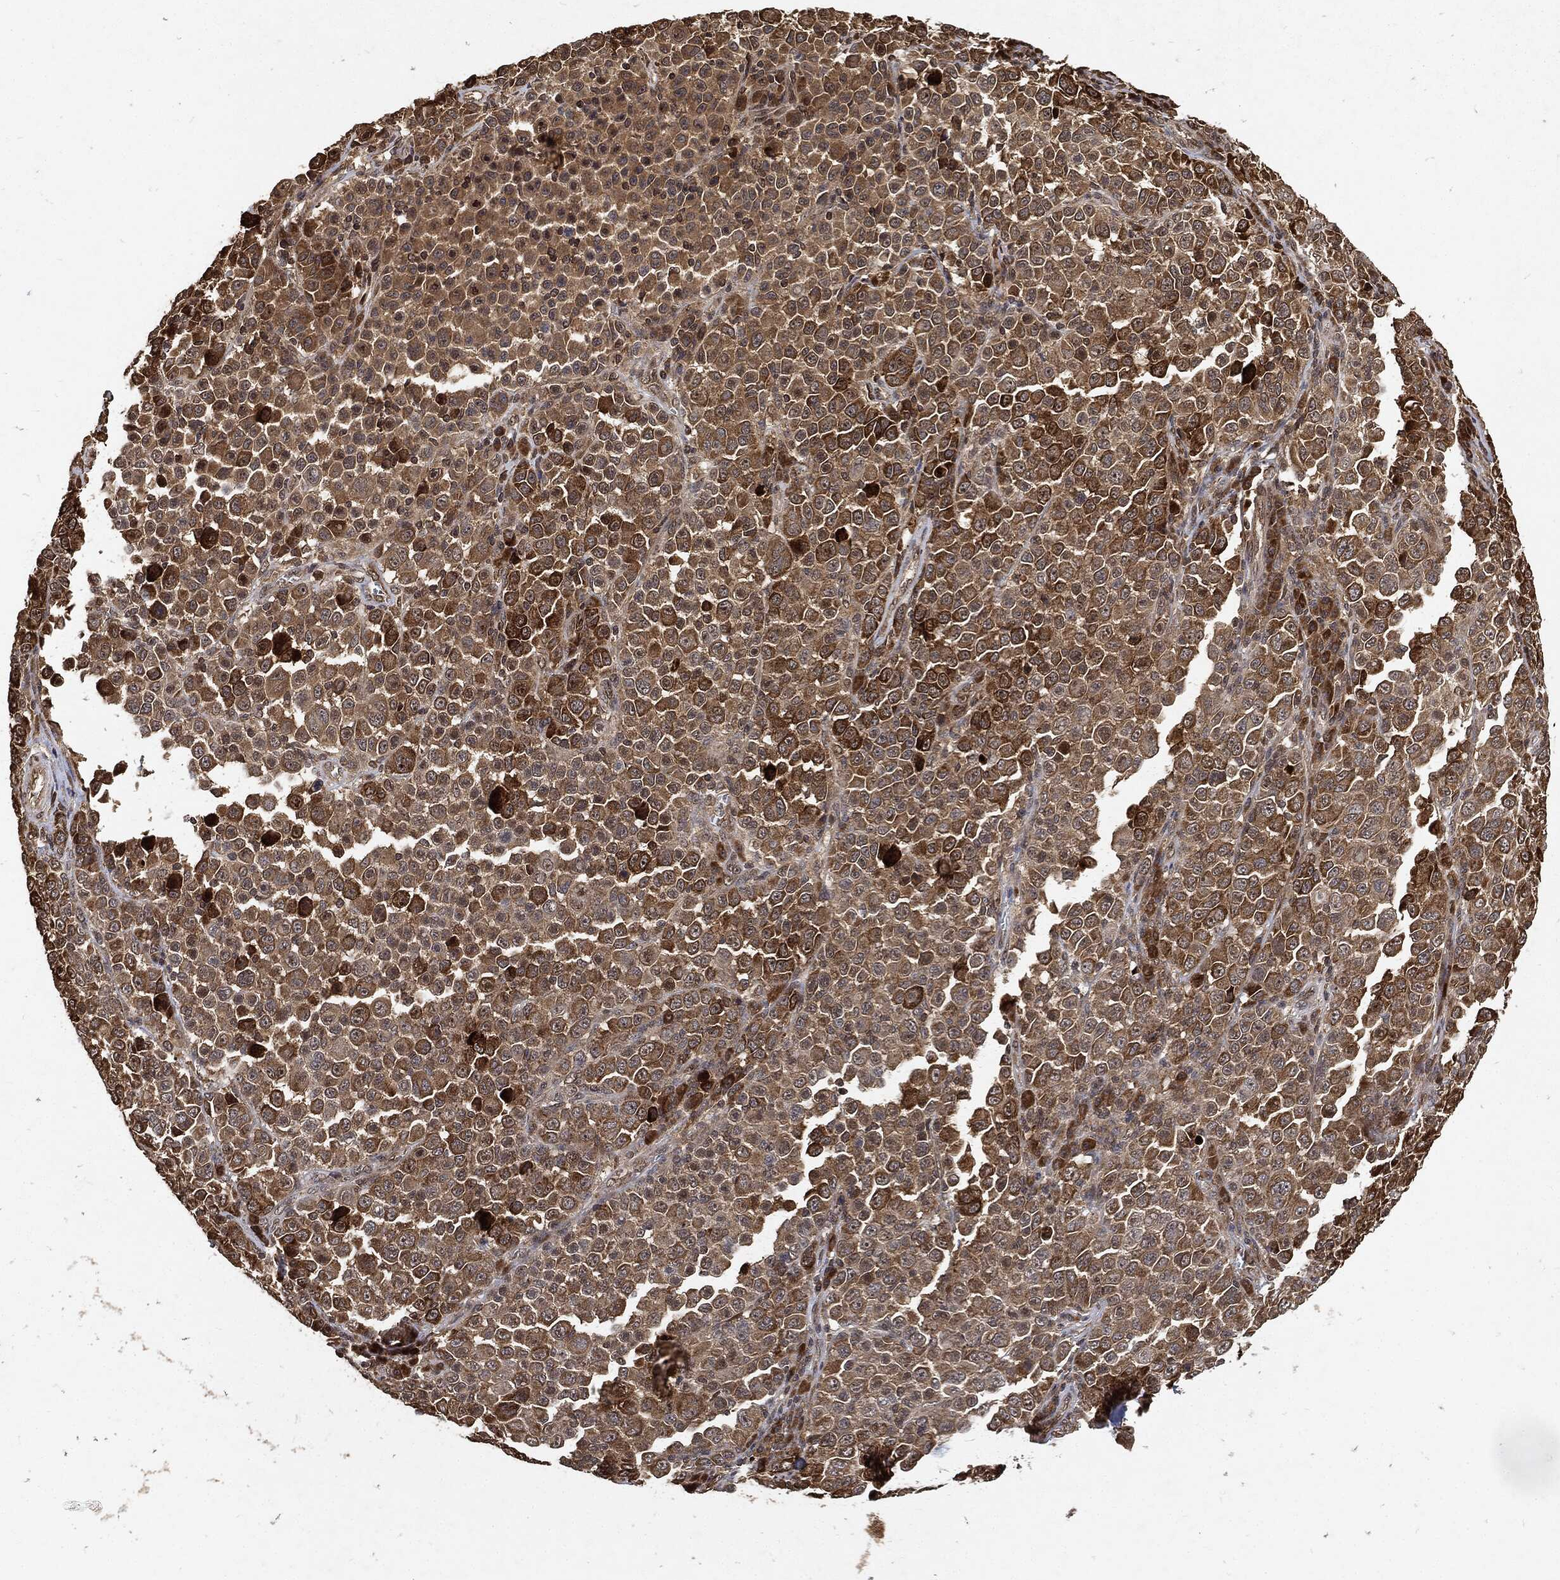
{"staining": {"intensity": "strong", "quantity": "<25%", "location": "cytoplasmic/membranous"}, "tissue": "melanoma", "cell_type": "Tumor cells", "image_type": "cancer", "snomed": [{"axis": "morphology", "description": "Malignant melanoma, NOS"}, {"axis": "topography", "description": "Skin"}], "caption": "Human melanoma stained with a brown dye exhibits strong cytoplasmic/membranous positive positivity in approximately <25% of tumor cells.", "gene": "ZNF226", "patient": {"sex": "female", "age": 57}}